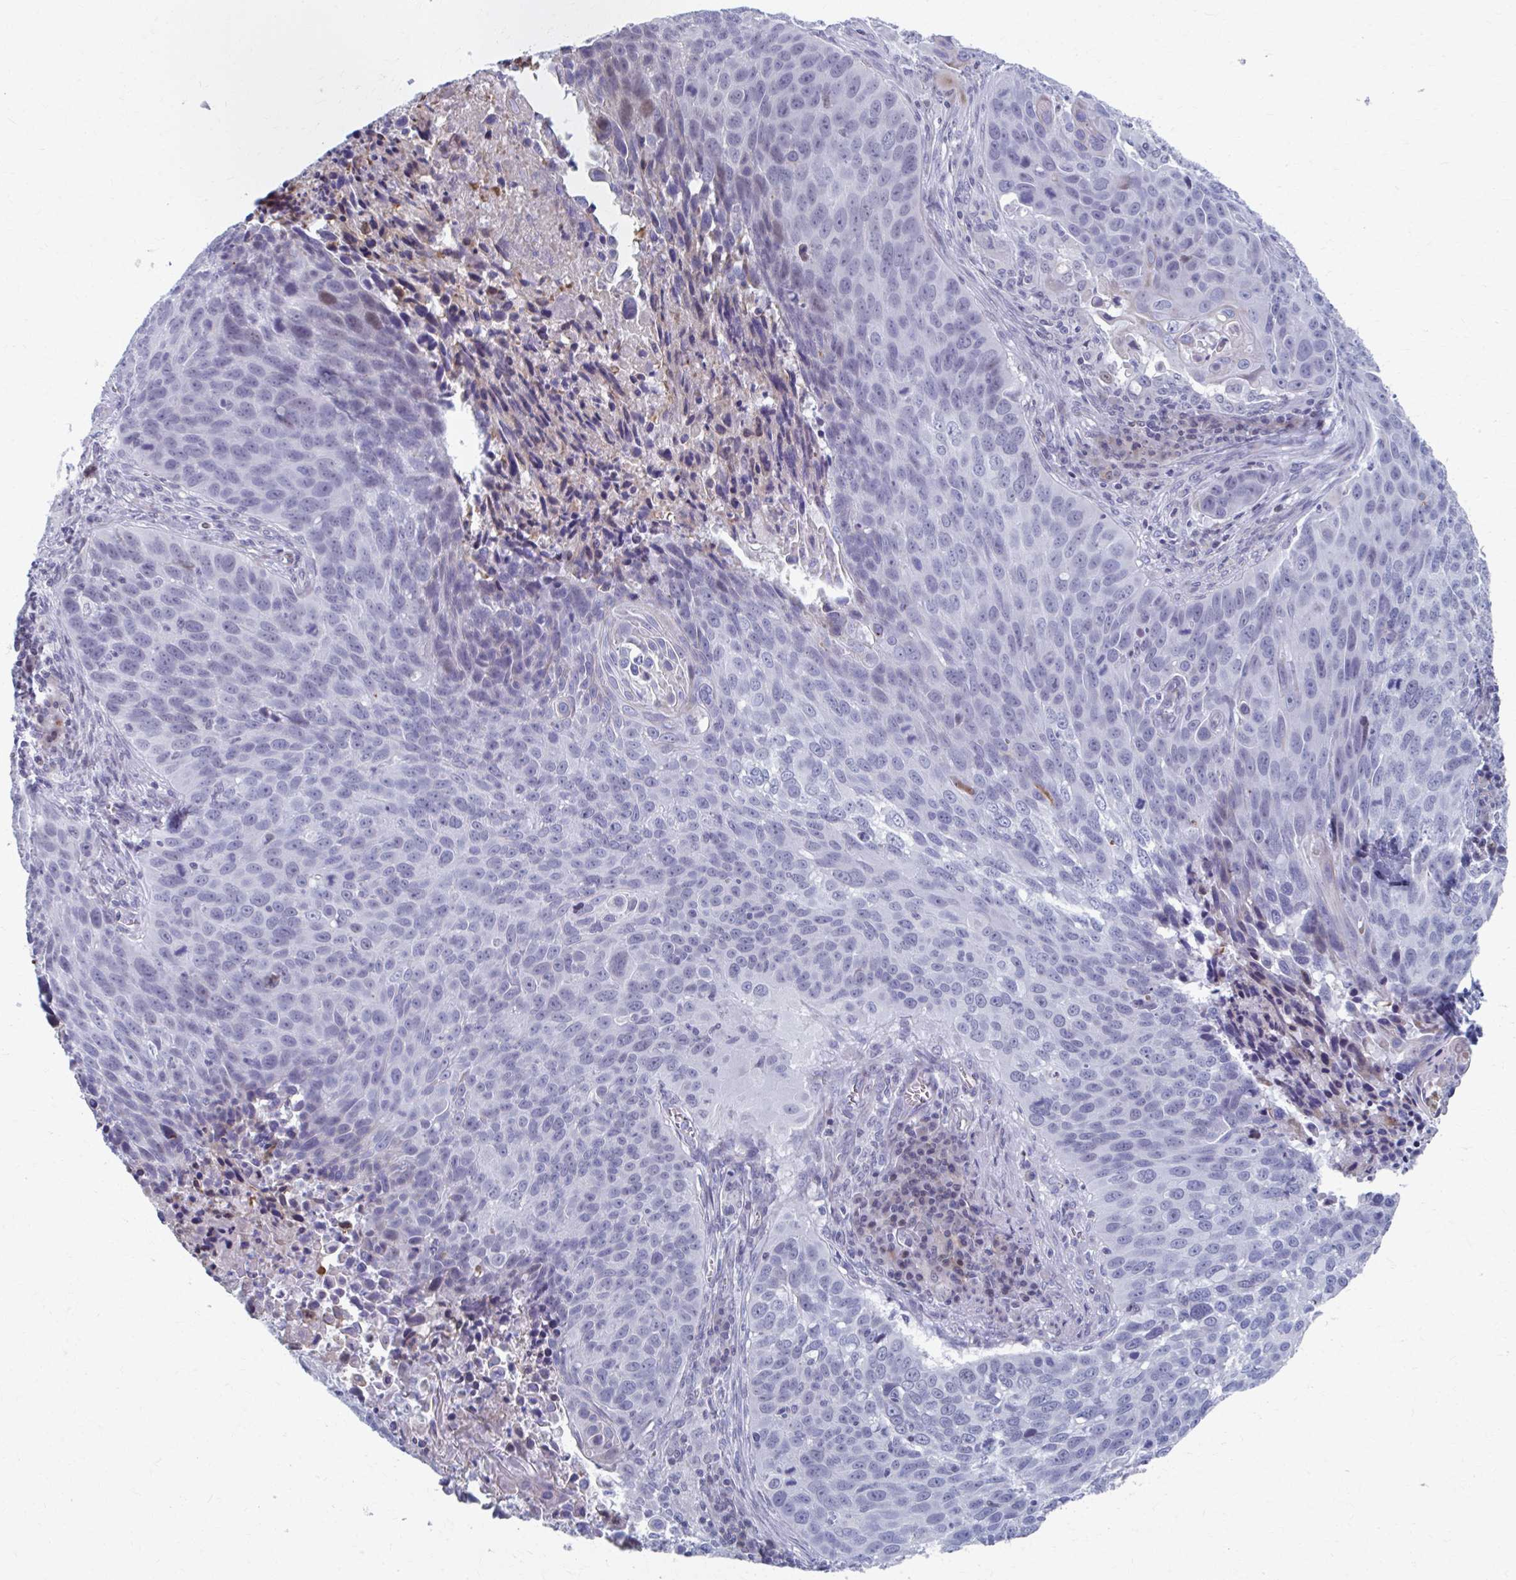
{"staining": {"intensity": "negative", "quantity": "none", "location": "none"}, "tissue": "lung cancer", "cell_type": "Tumor cells", "image_type": "cancer", "snomed": [{"axis": "morphology", "description": "Squamous cell carcinoma, NOS"}, {"axis": "topography", "description": "Lung"}], "caption": "Tumor cells are negative for protein expression in human lung cancer (squamous cell carcinoma).", "gene": "ABHD16B", "patient": {"sex": "male", "age": 78}}